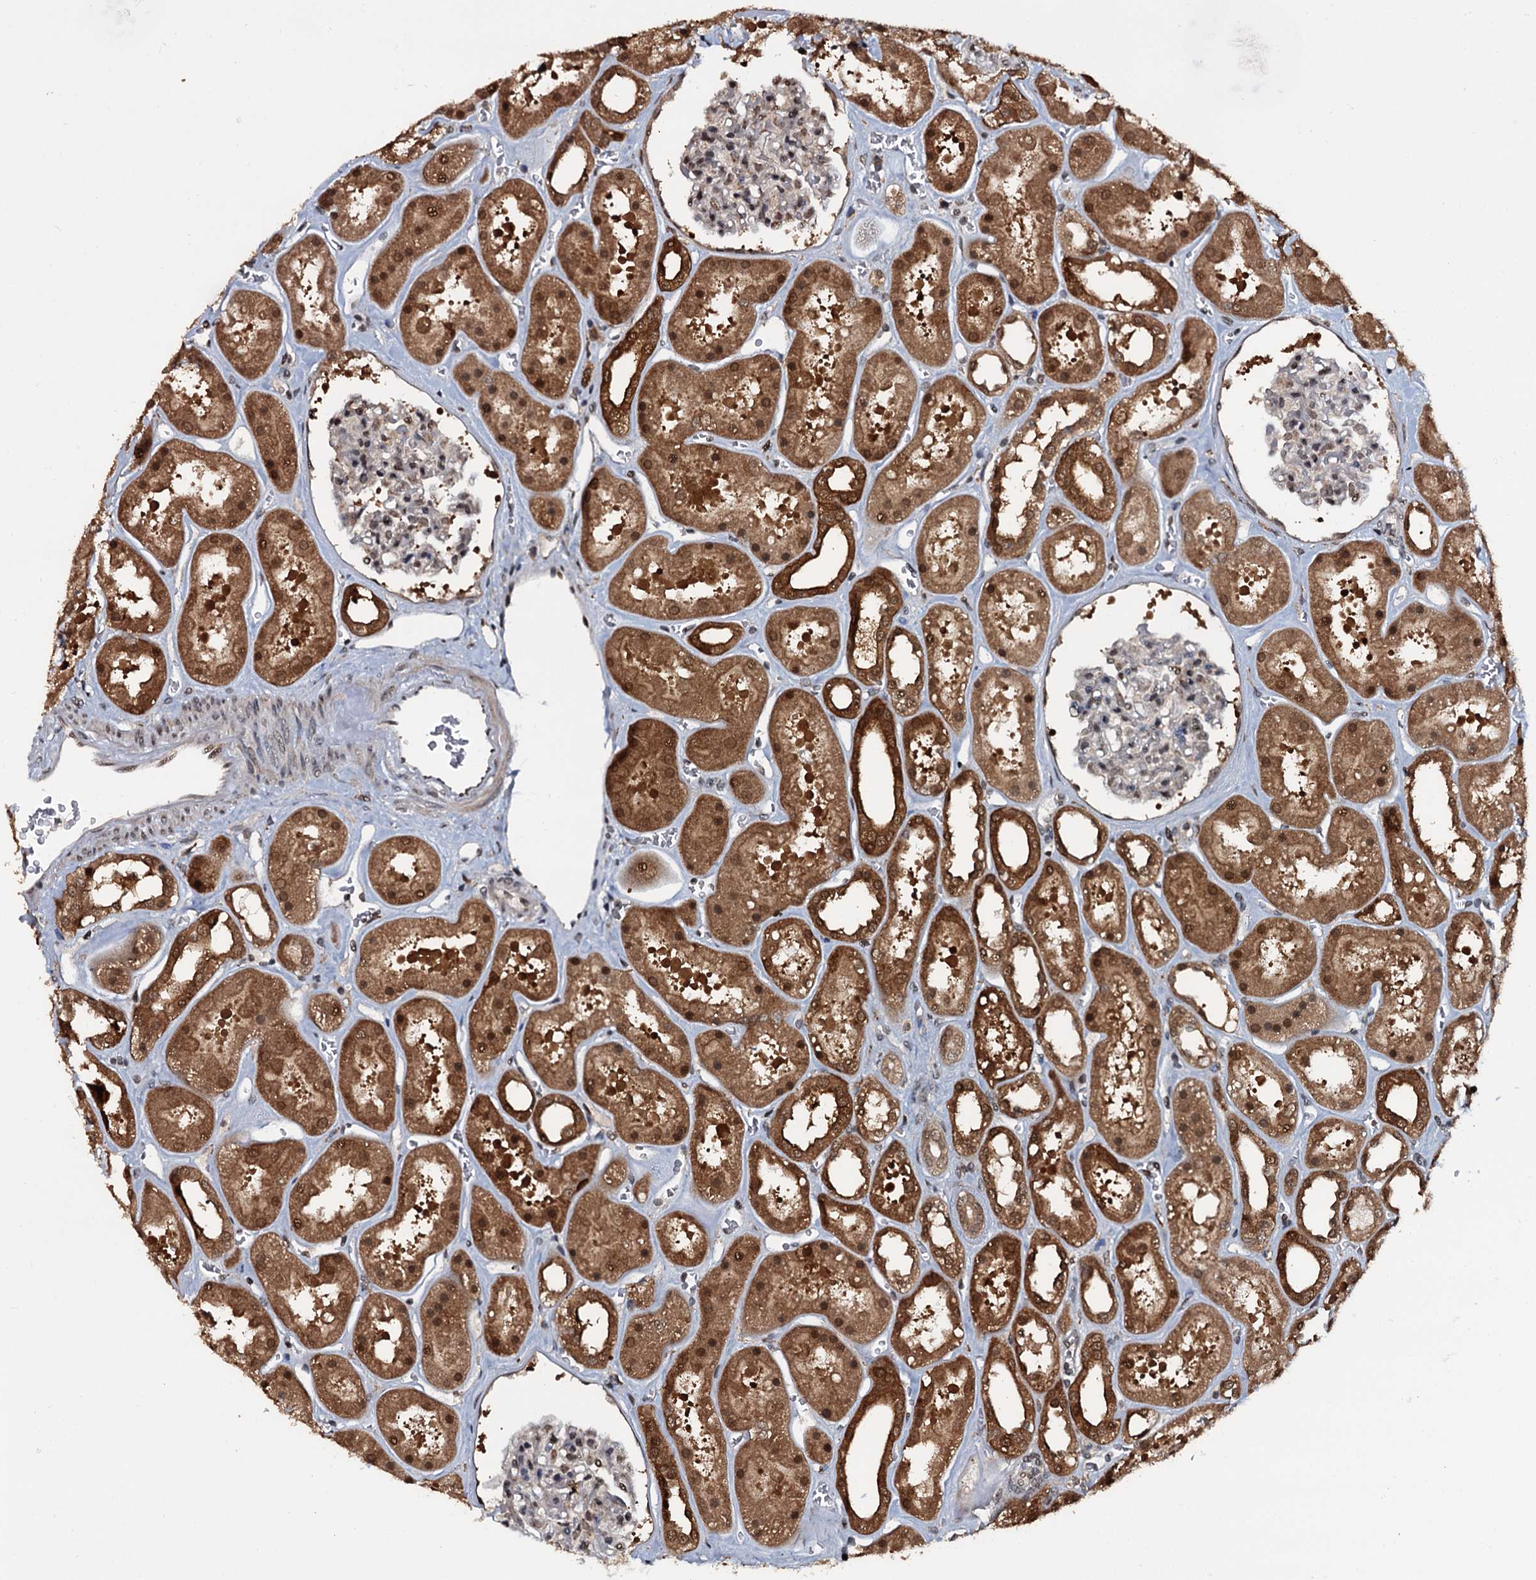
{"staining": {"intensity": "moderate", "quantity": "<25%", "location": "nuclear"}, "tissue": "kidney", "cell_type": "Cells in glomeruli", "image_type": "normal", "snomed": [{"axis": "morphology", "description": "Normal tissue, NOS"}, {"axis": "topography", "description": "Kidney"}], "caption": "Immunohistochemical staining of benign kidney demonstrates <25% levels of moderate nuclear protein positivity in about <25% of cells in glomeruli. (brown staining indicates protein expression, while blue staining denotes nuclei).", "gene": "HDDC3", "patient": {"sex": "female", "age": 41}}